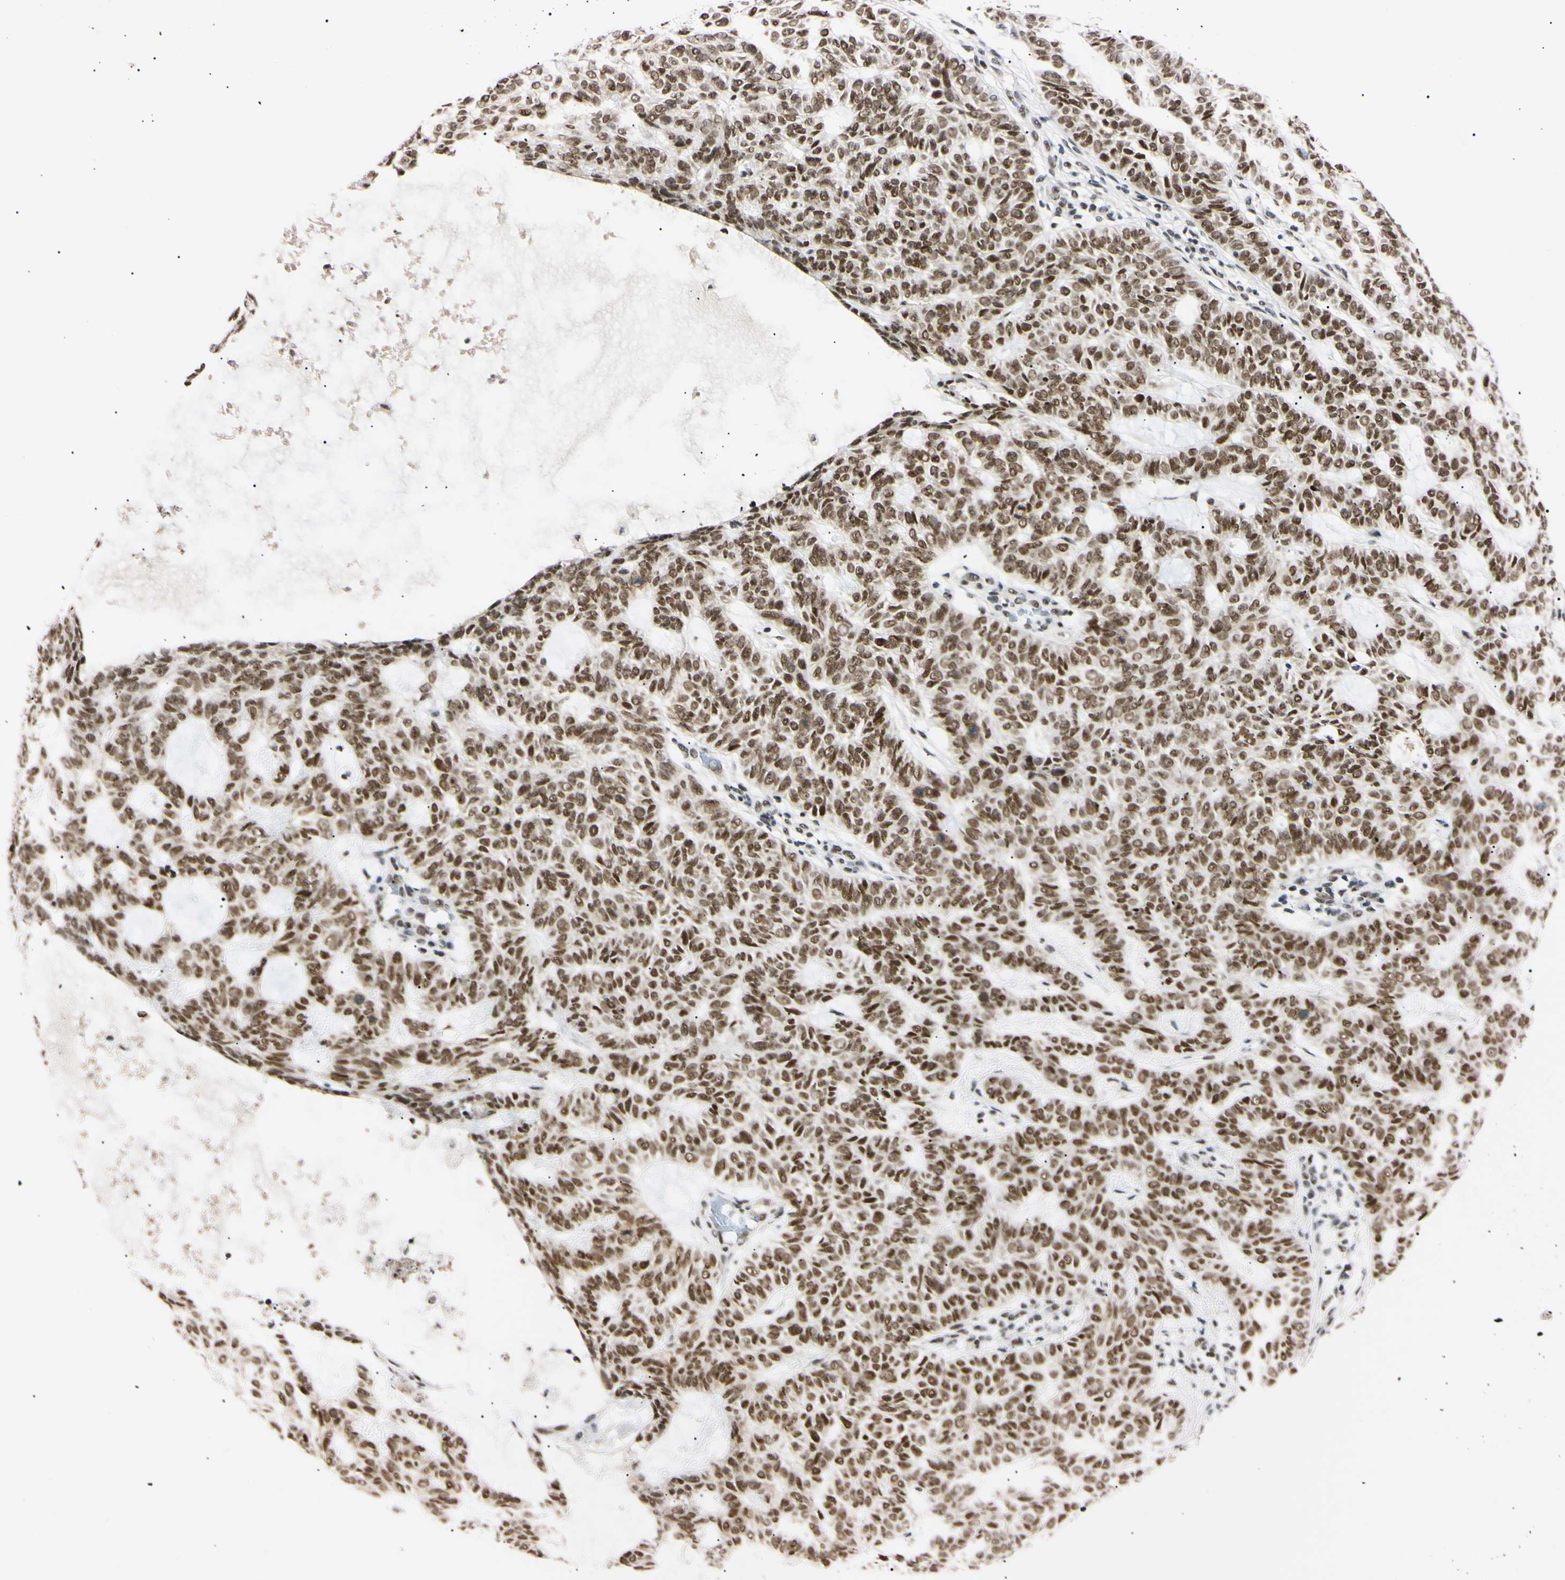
{"staining": {"intensity": "moderate", "quantity": ">75%", "location": "nuclear"}, "tissue": "skin cancer", "cell_type": "Tumor cells", "image_type": "cancer", "snomed": [{"axis": "morphology", "description": "Basal cell carcinoma"}, {"axis": "topography", "description": "Skin"}], "caption": "This is an image of IHC staining of skin basal cell carcinoma, which shows moderate staining in the nuclear of tumor cells.", "gene": "ZNF134", "patient": {"sex": "male", "age": 87}}